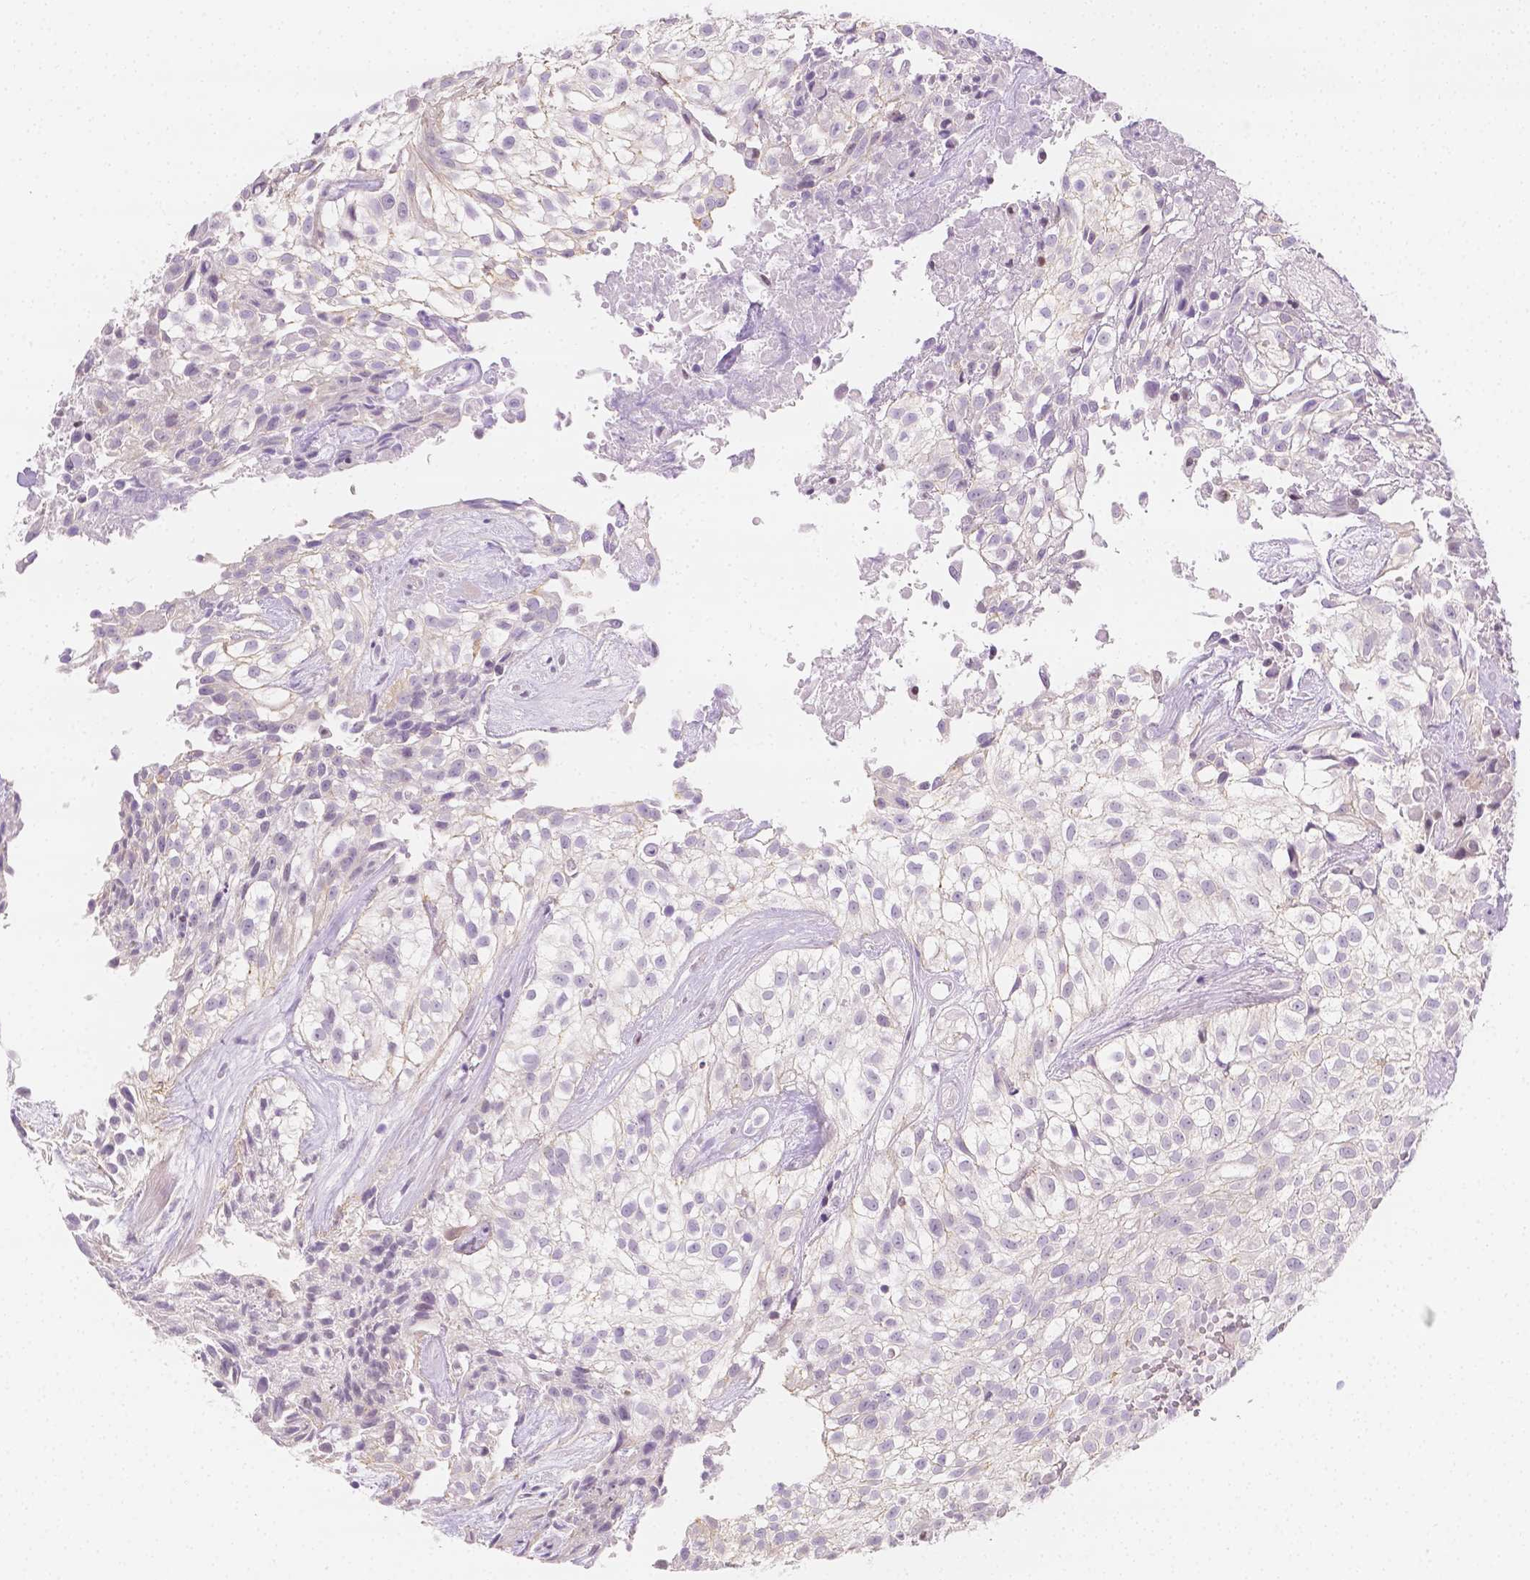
{"staining": {"intensity": "negative", "quantity": "none", "location": "none"}, "tissue": "urothelial cancer", "cell_type": "Tumor cells", "image_type": "cancer", "snomed": [{"axis": "morphology", "description": "Urothelial carcinoma, High grade"}, {"axis": "topography", "description": "Urinary bladder"}], "caption": "Human urothelial carcinoma (high-grade) stained for a protein using immunohistochemistry exhibits no positivity in tumor cells.", "gene": "SGTB", "patient": {"sex": "male", "age": 56}}